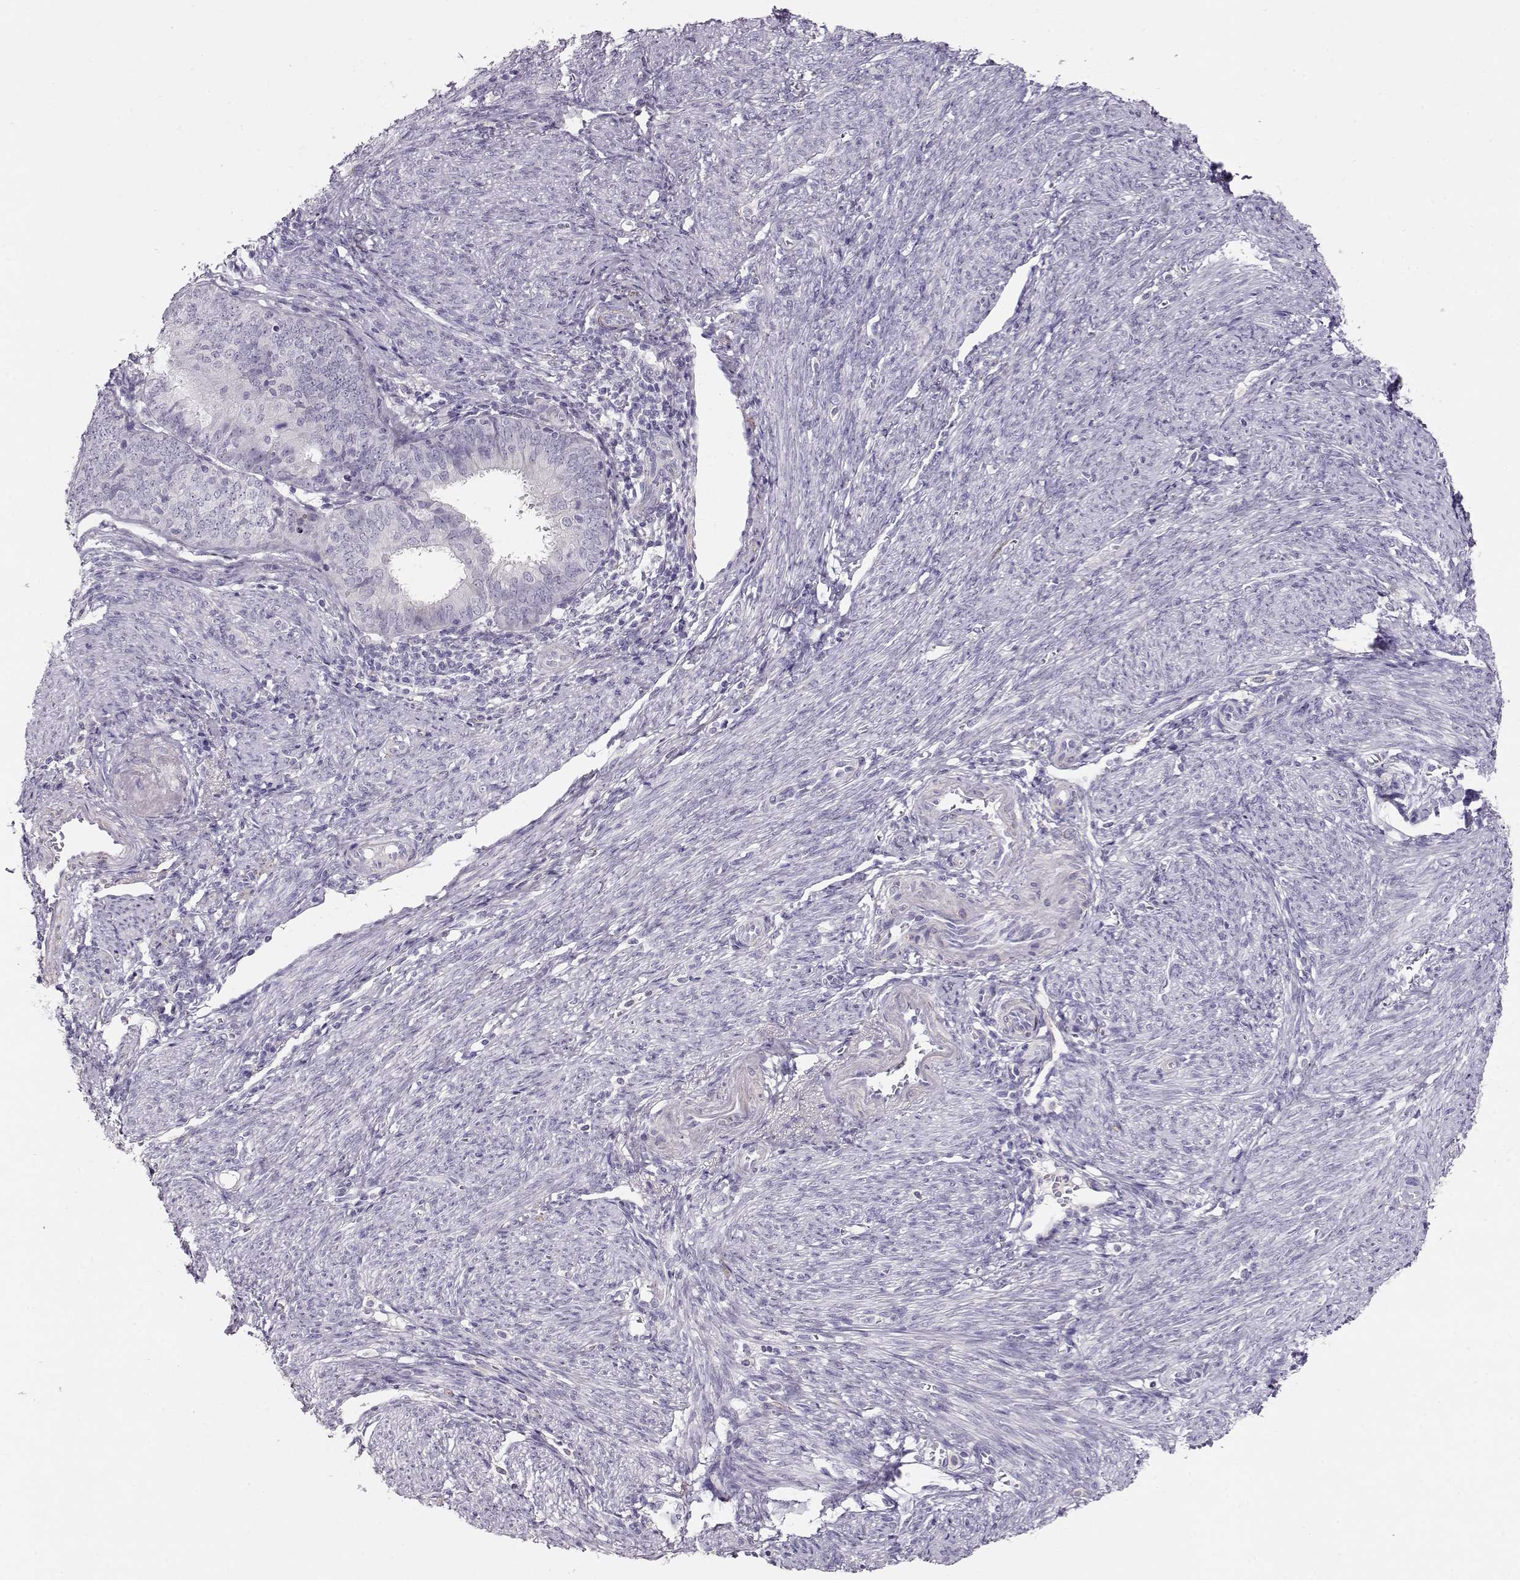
{"staining": {"intensity": "negative", "quantity": "none", "location": "none"}, "tissue": "endometrial cancer", "cell_type": "Tumor cells", "image_type": "cancer", "snomed": [{"axis": "morphology", "description": "Adenocarcinoma, NOS"}, {"axis": "topography", "description": "Endometrium"}], "caption": "Human endometrial cancer stained for a protein using immunohistochemistry demonstrates no positivity in tumor cells.", "gene": "RBM44", "patient": {"sex": "female", "age": 57}}